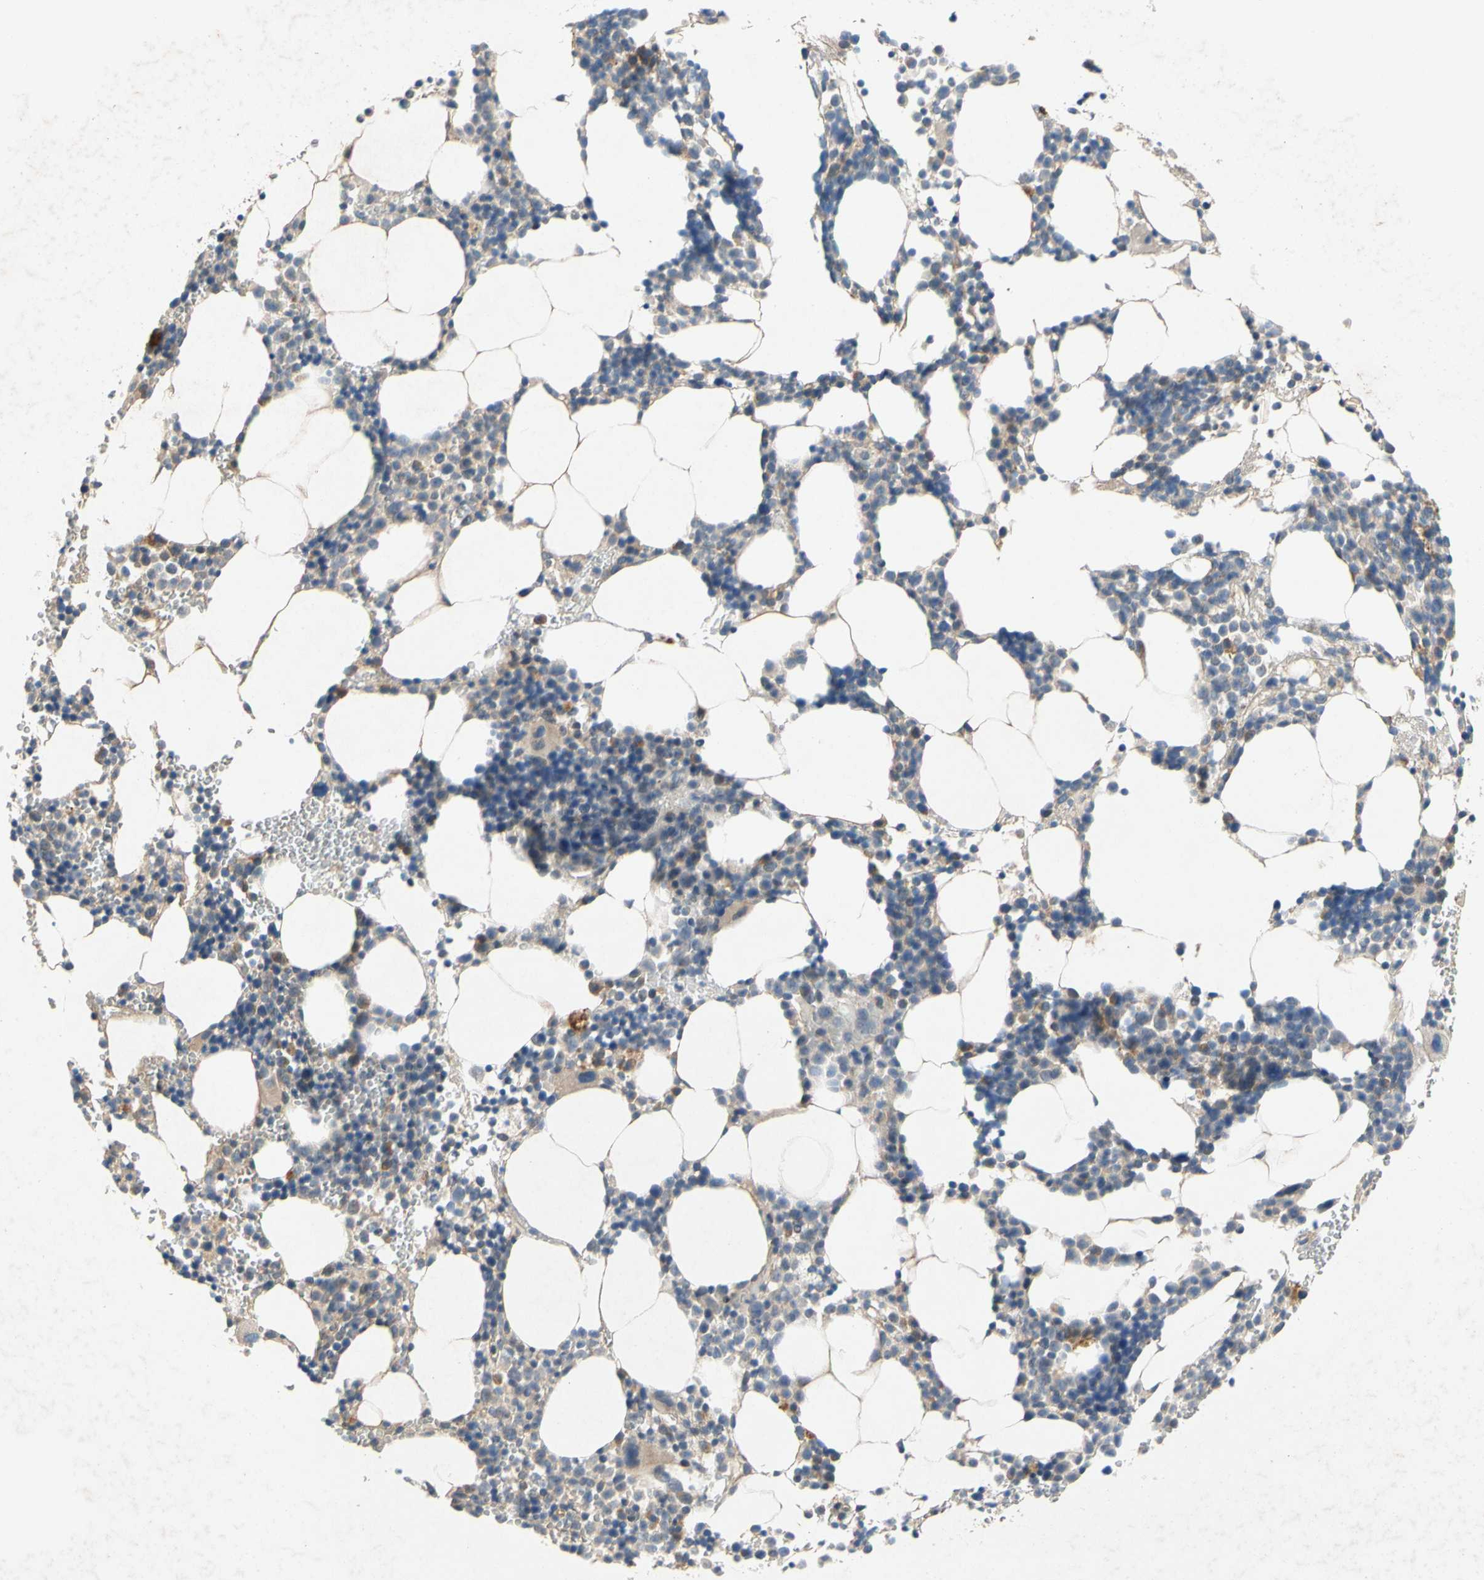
{"staining": {"intensity": "weak", "quantity": "<25%", "location": "cytoplasmic/membranous"}, "tissue": "bone marrow", "cell_type": "Hematopoietic cells", "image_type": "normal", "snomed": [{"axis": "morphology", "description": "Normal tissue, NOS"}, {"axis": "morphology", "description": "Inflammation, NOS"}, {"axis": "topography", "description": "Bone marrow"}], "caption": "Protein analysis of normal bone marrow reveals no significant positivity in hematopoietic cells.", "gene": "MBTPS2", "patient": {"sex": "male", "age": 42}}